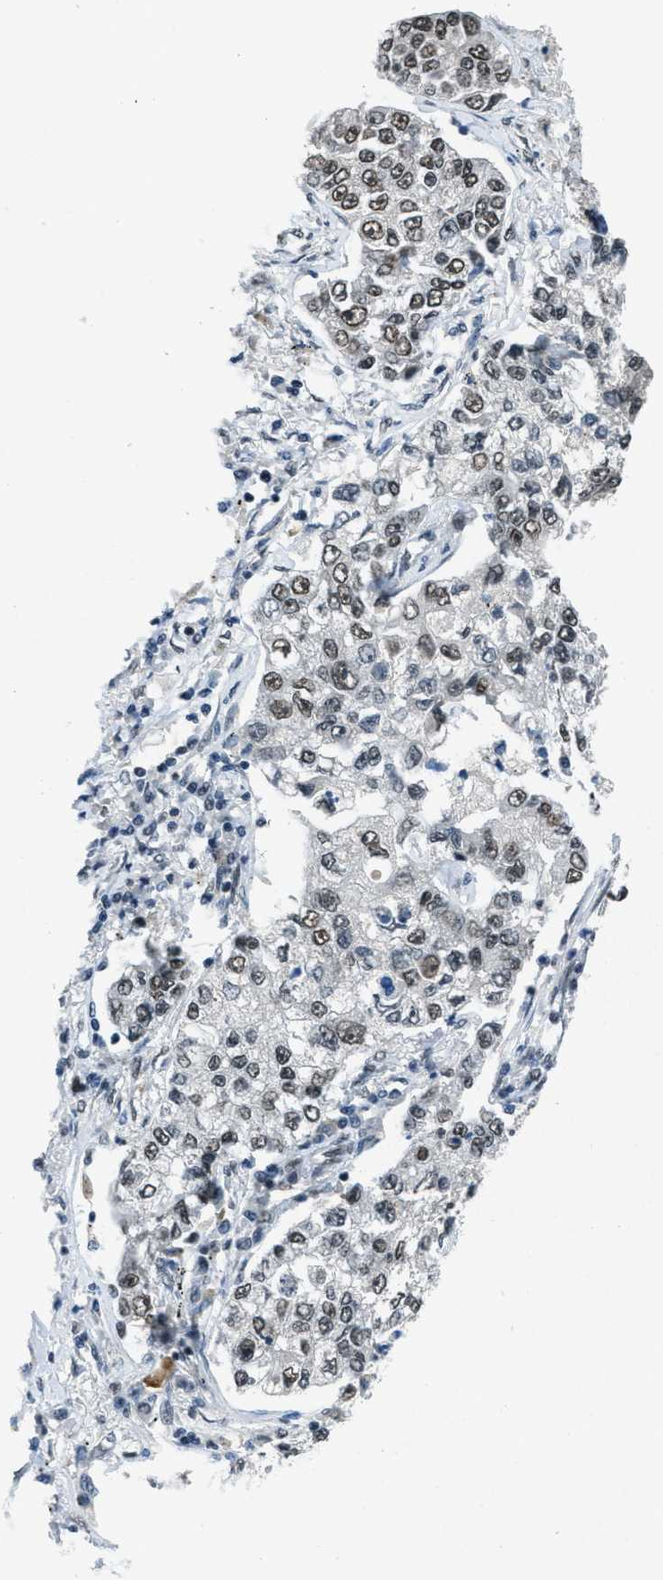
{"staining": {"intensity": "moderate", "quantity": ">75%", "location": "nuclear"}, "tissue": "lung cancer", "cell_type": "Tumor cells", "image_type": "cancer", "snomed": [{"axis": "morphology", "description": "Adenocarcinoma, NOS"}, {"axis": "topography", "description": "Lung"}], "caption": "Lung adenocarcinoma stained with a brown dye reveals moderate nuclear positive staining in about >75% of tumor cells.", "gene": "GATAD2B", "patient": {"sex": "male", "age": 49}}